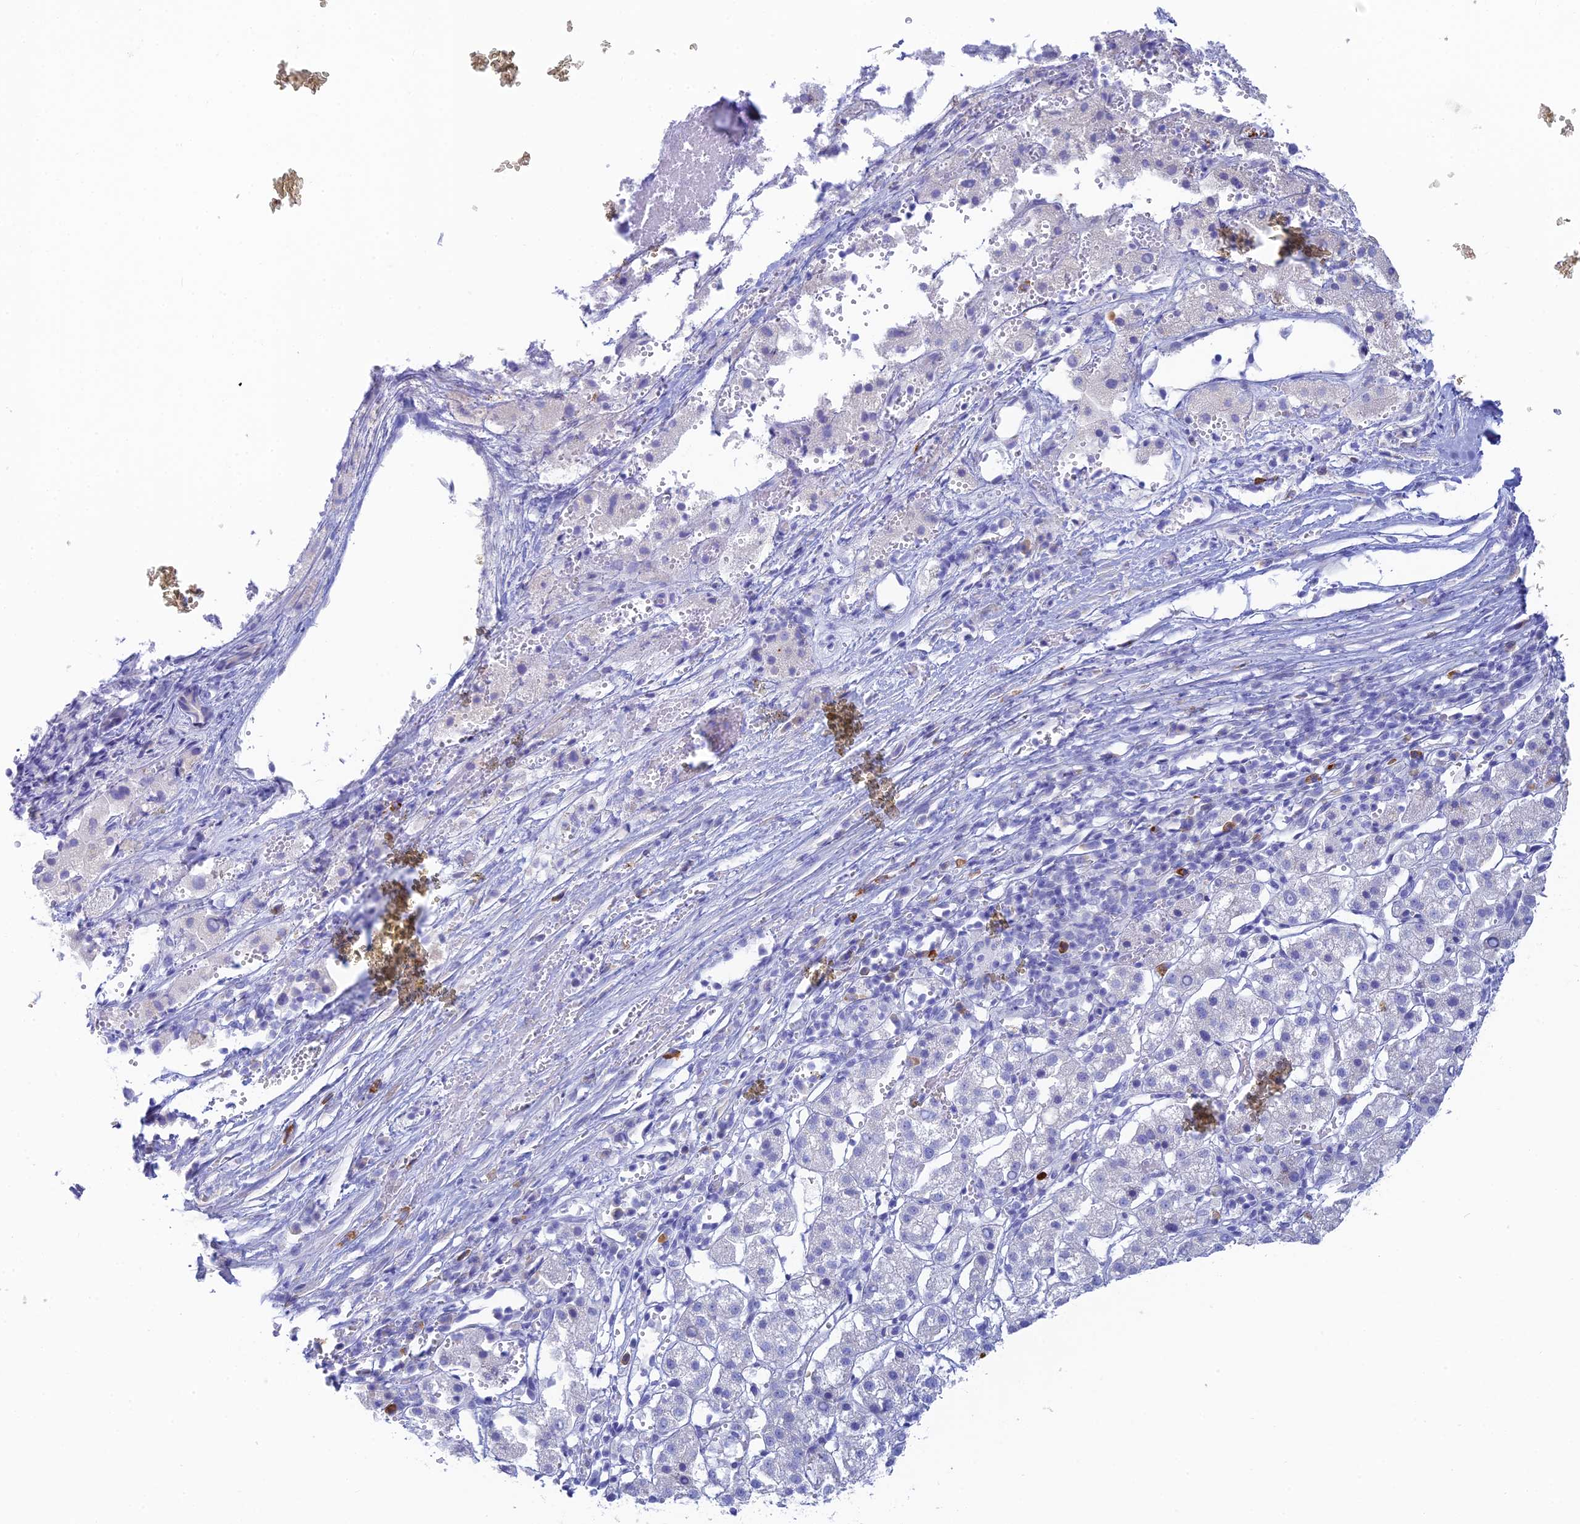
{"staining": {"intensity": "negative", "quantity": "none", "location": "none"}, "tissue": "liver cancer", "cell_type": "Tumor cells", "image_type": "cancer", "snomed": [{"axis": "morphology", "description": "Carcinoma, Hepatocellular, NOS"}, {"axis": "topography", "description": "Liver"}], "caption": "Protein analysis of liver cancer shows no significant positivity in tumor cells.", "gene": "CEP152", "patient": {"sex": "female", "age": 58}}